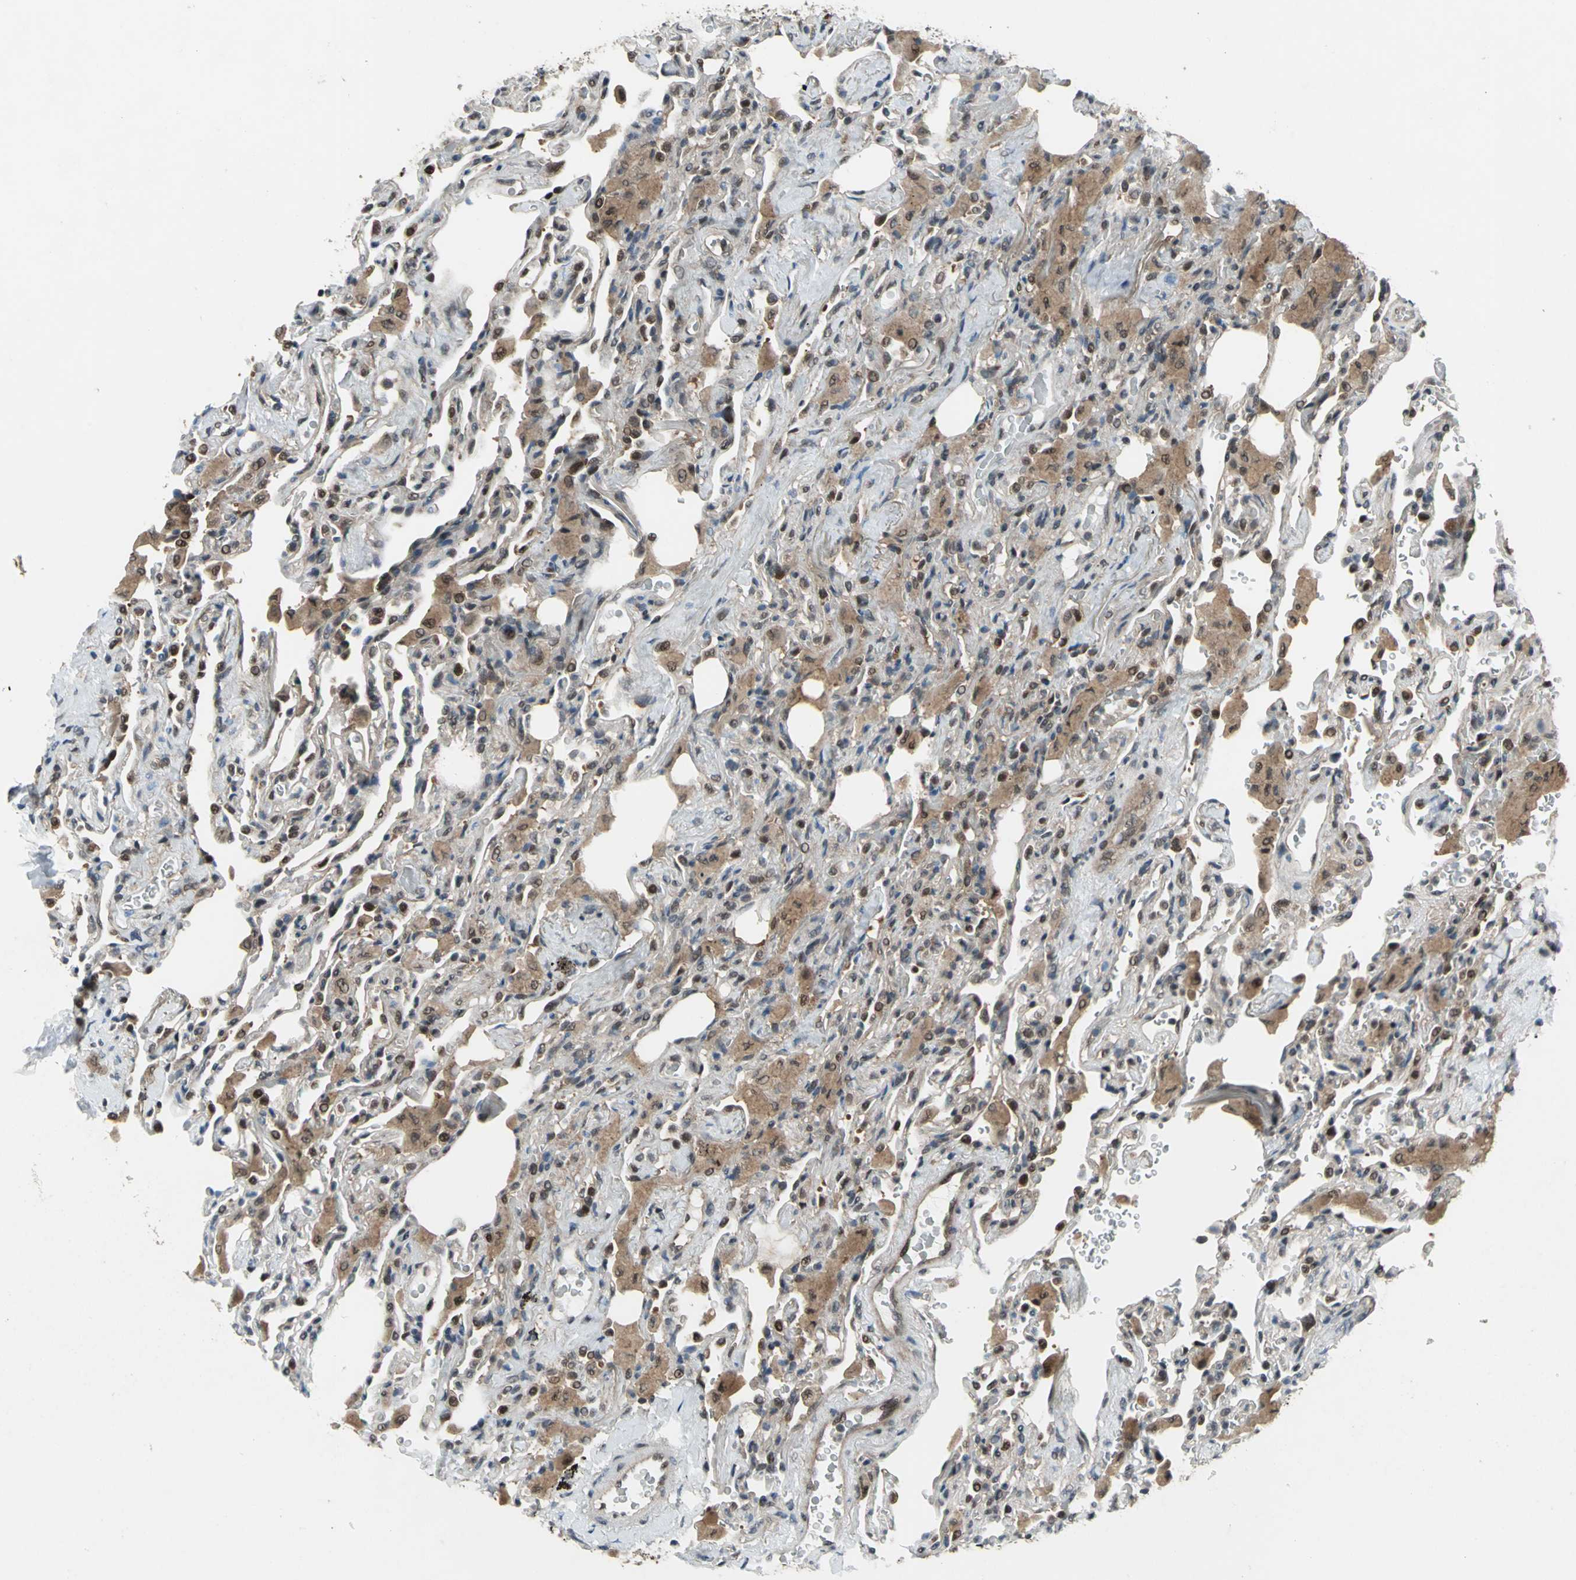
{"staining": {"intensity": "weak", "quantity": ">75%", "location": "cytoplasmic/membranous,nuclear"}, "tissue": "lung cancer", "cell_type": "Tumor cells", "image_type": "cancer", "snomed": [{"axis": "morphology", "description": "Squamous cell carcinoma, NOS"}, {"axis": "topography", "description": "Lung"}], "caption": "Protein expression analysis of human lung cancer reveals weak cytoplasmic/membranous and nuclear staining in approximately >75% of tumor cells.", "gene": "COPS5", "patient": {"sex": "male", "age": 54}}